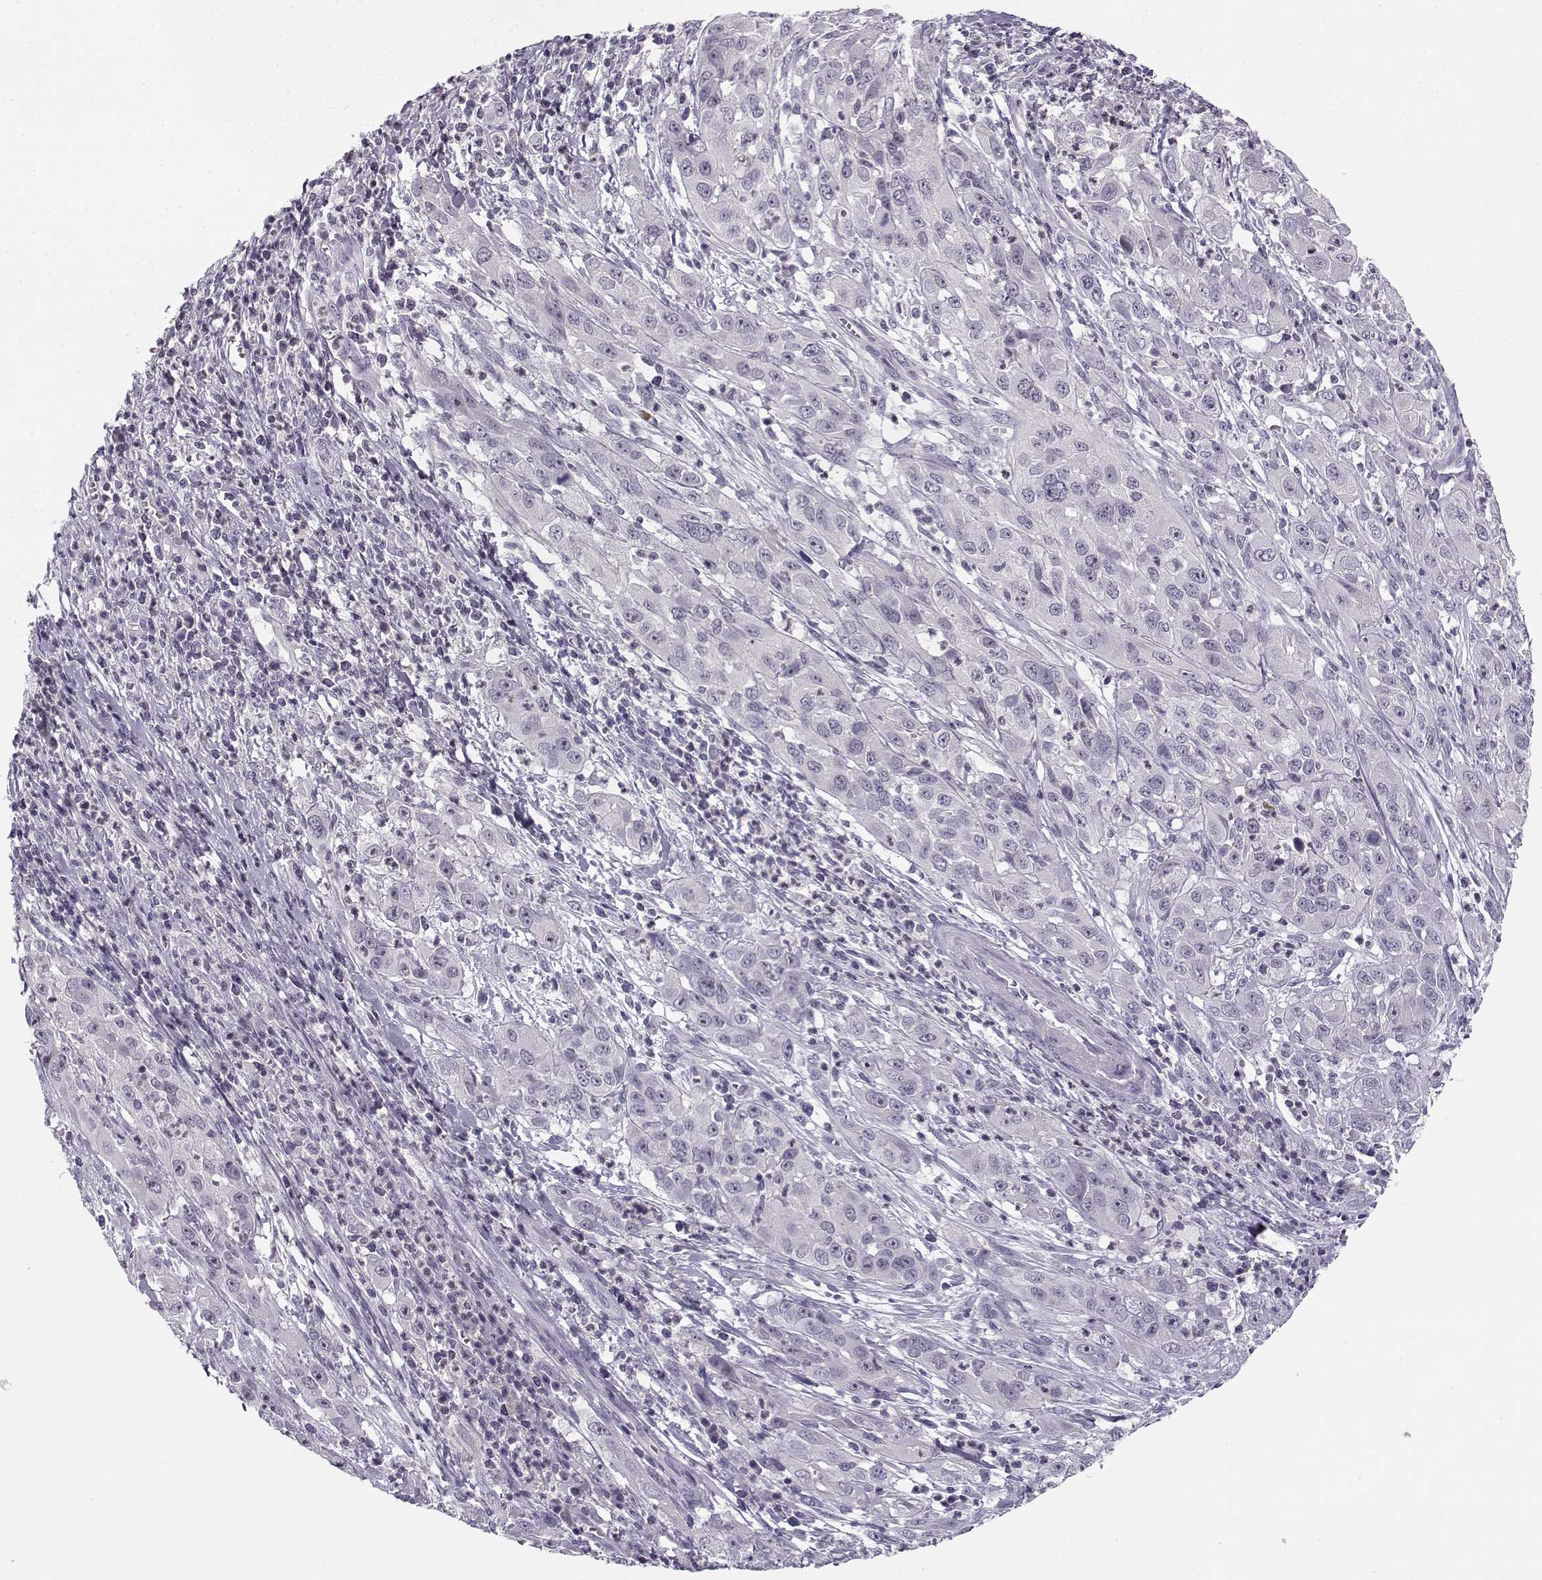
{"staining": {"intensity": "negative", "quantity": "none", "location": "none"}, "tissue": "cervical cancer", "cell_type": "Tumor cells", "image_type": "cancer", "snomed": [{"axis": "morphology", "description": "Squamous cell carcinoma, NOS"}, {"axis": "topography", "description": "Cervix"}], "caption": "Micrograph shows no protein expression in tumor cells of cervical cancer tissue.", "gene": "DDX25", "patient": {"sex": "female", "age": 32}}